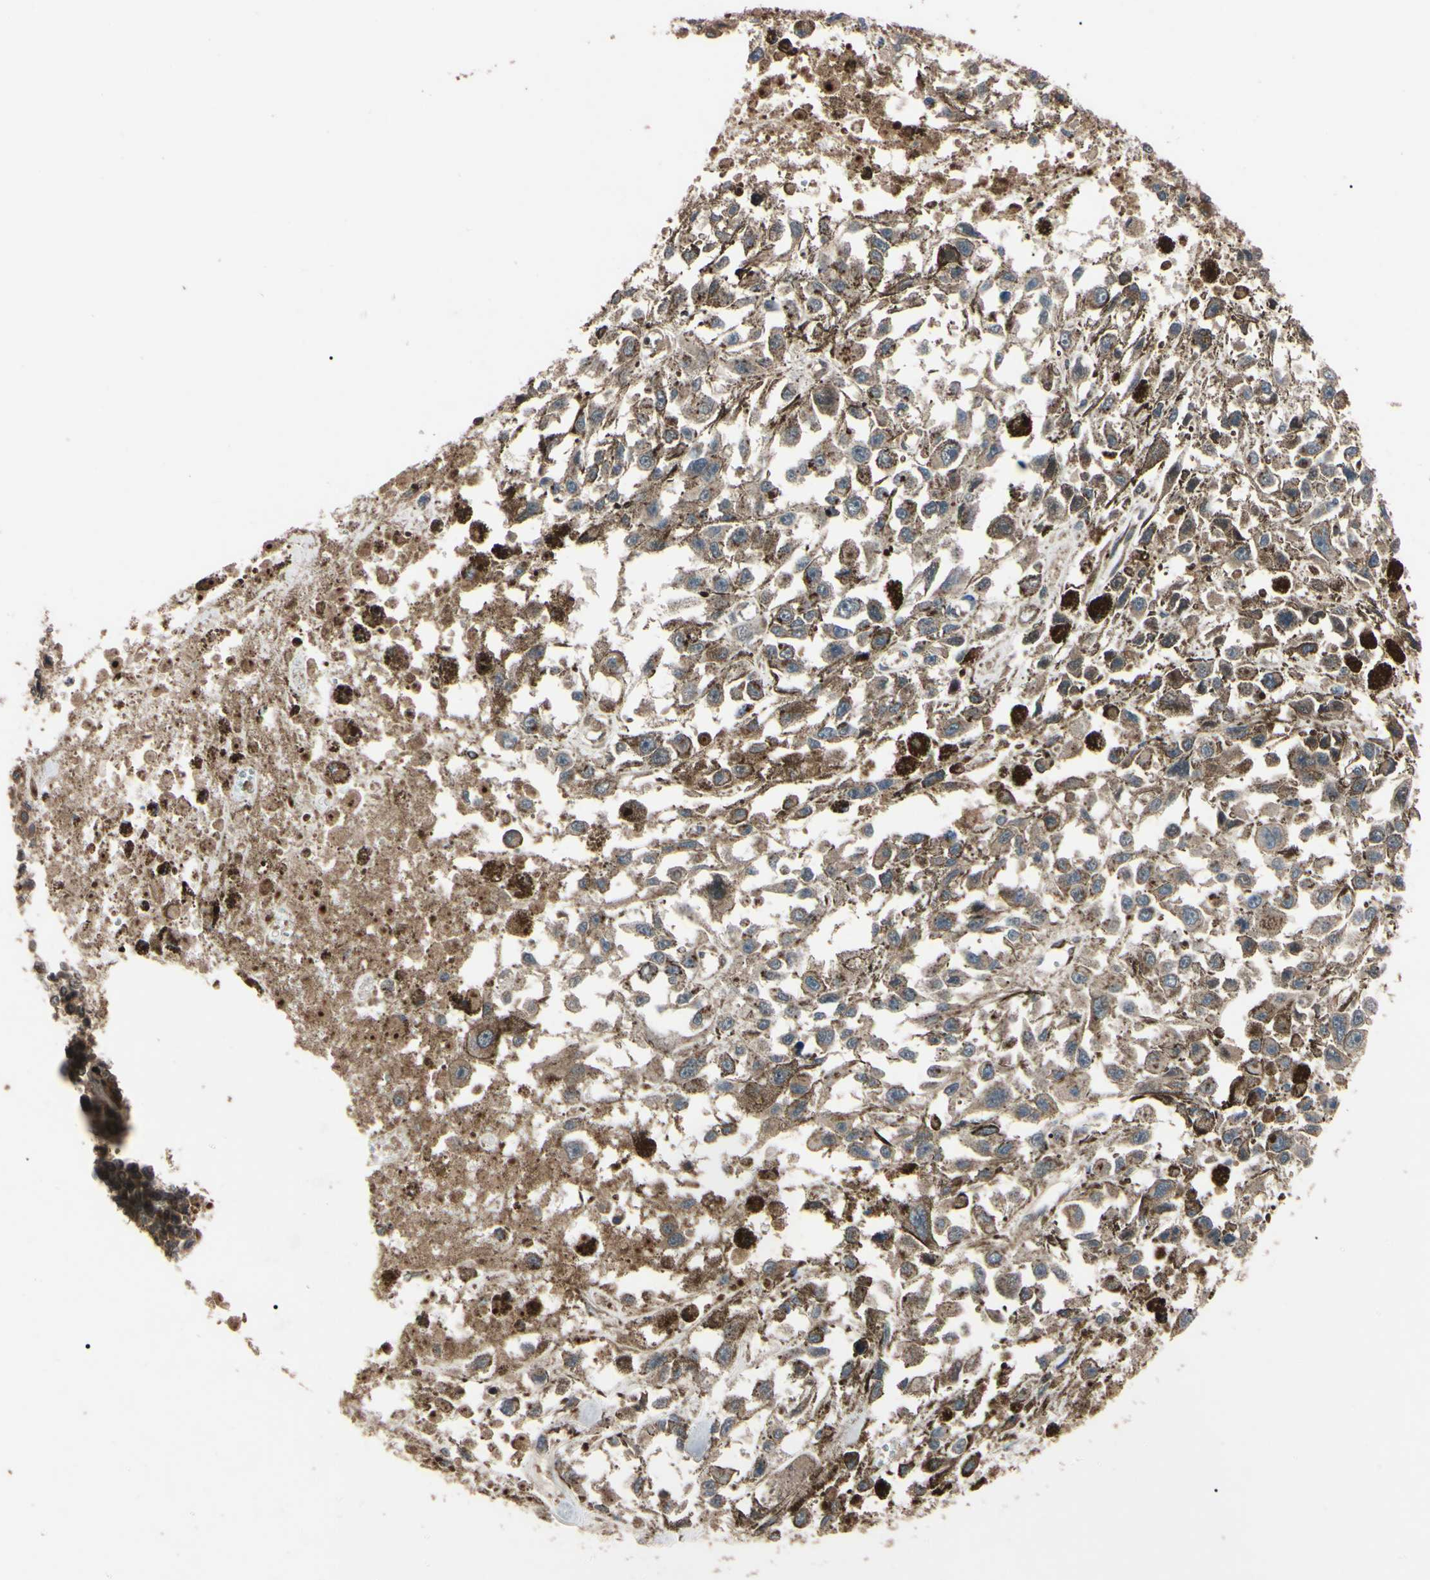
{"staining": {"intensity": "weak", "quantity": ">75%", "location": "cytoplasmic/membranous"}, "tissue": "melanoma", "cell_type": "Tumor cells", "image_type": "cancer", "snomed": [{"axis": "morphology", "description": "Malignant melanoma, Metastatic site"}, {"axis": "topography", "description": "Lymph node"}], "caption": "There is low levels of weak cytoplasmic/membranous staining in tumor cells of malignant melanoma (metastatic site), as demonstrated by immunohistochemical staining (brown color).", "gene": "GUCY1B1", "patient": {"sex": "male", "age": 59}}